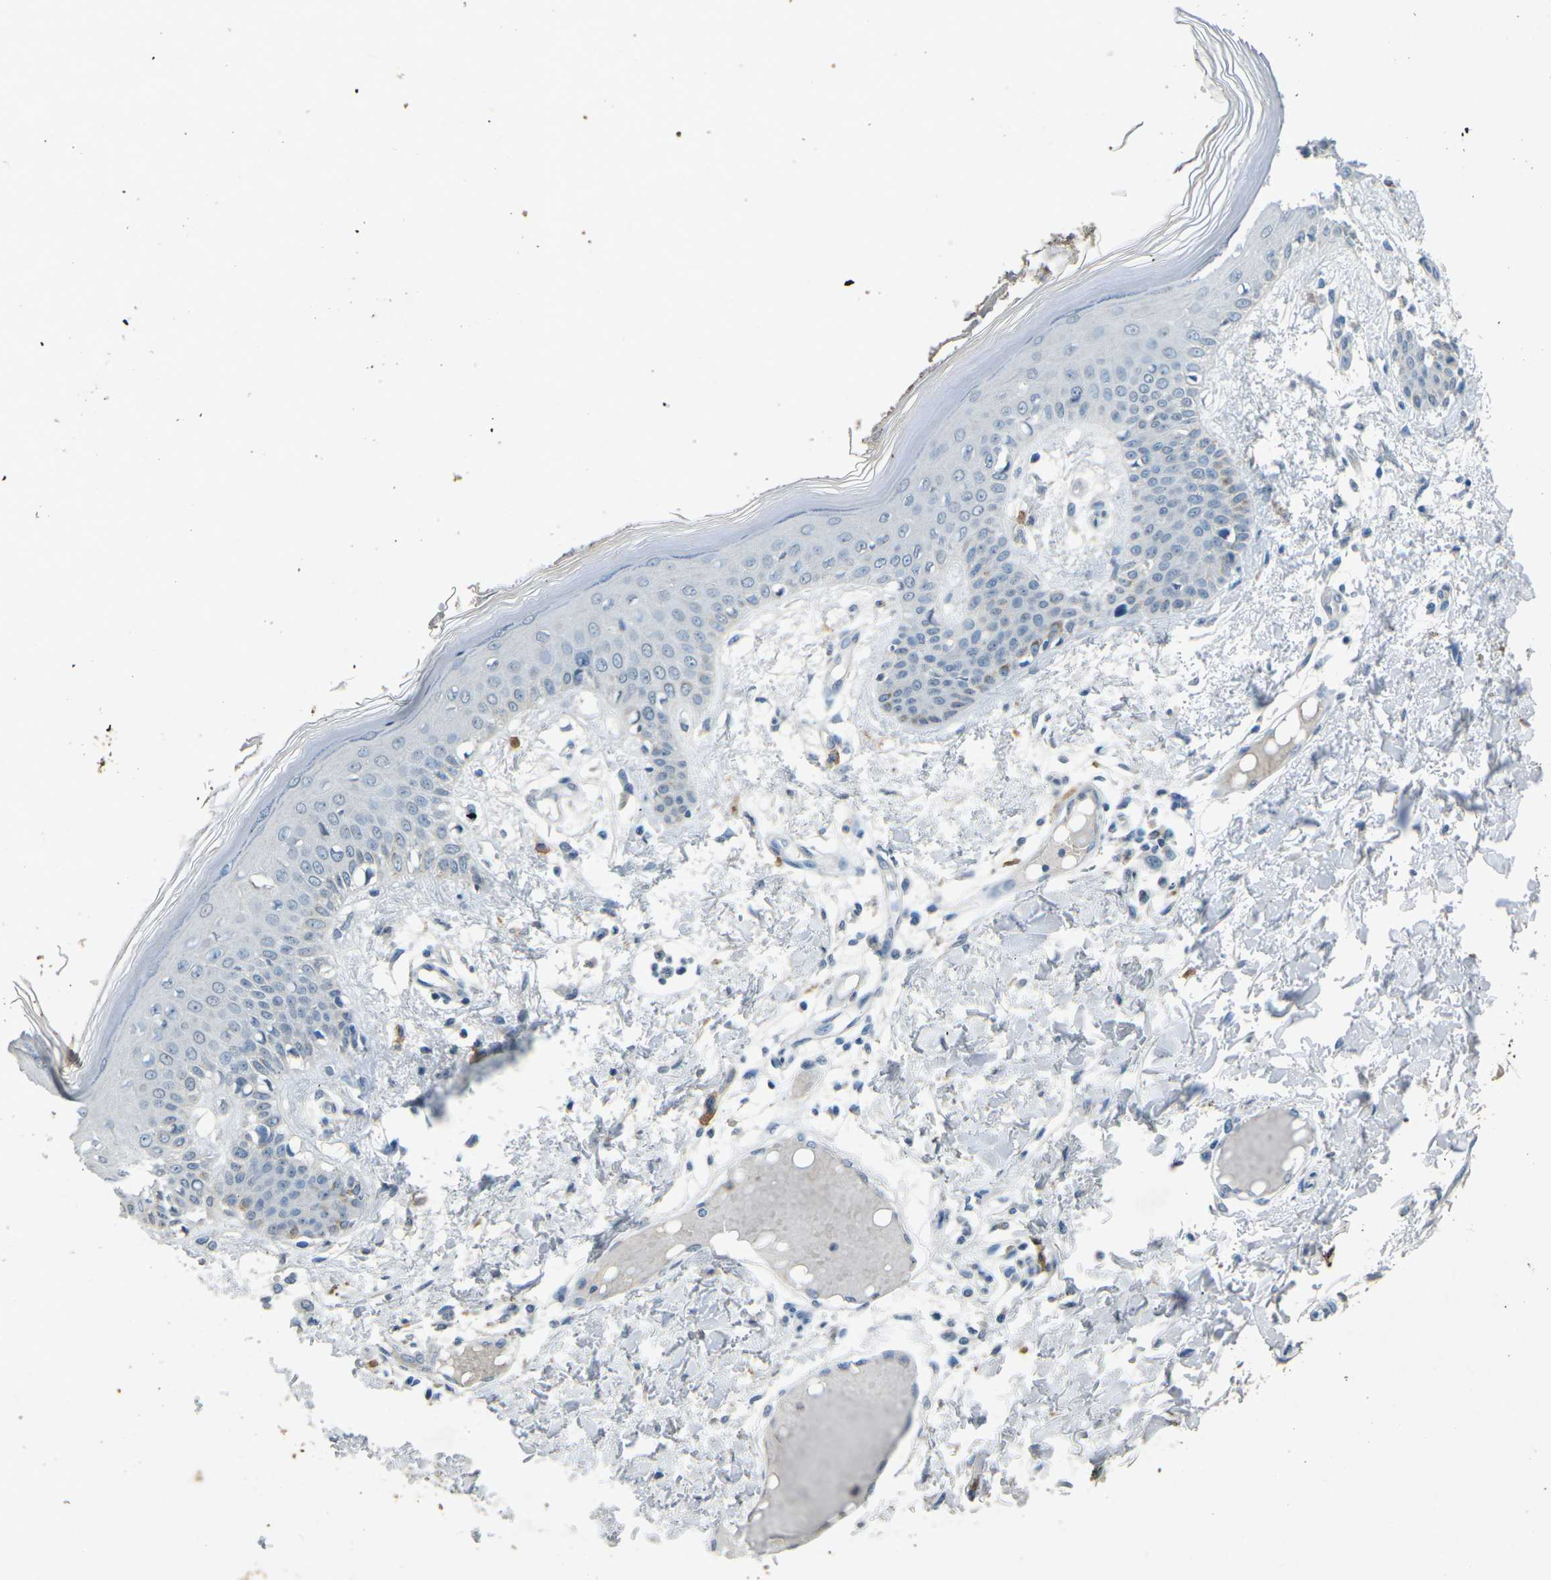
{"staining": {"intensity": "negative", "quantity": "none", "location": "none"}, "tissue": "skin", "cell_type": "Fibroblasts", "image_type": "normal", "snomed": [{"axis": "morphology", "description": "Normal tissue, NOS"}, {"axis": "topography", "description": "Skin"}], "caption": "Immunohistochemistry (IHC) image of normal skin: skin stained with DAB (3,3'-diaminobenzidine) shows no significant protein staining in fibroblasts. The staining was performed using DAB to visualize the protein expression in brown, while the nuclei were stained in blue with hematoxylin (Magnification: 20x).", "gene": "A1BG", "patient": {"sex": "male", "age": 53}}